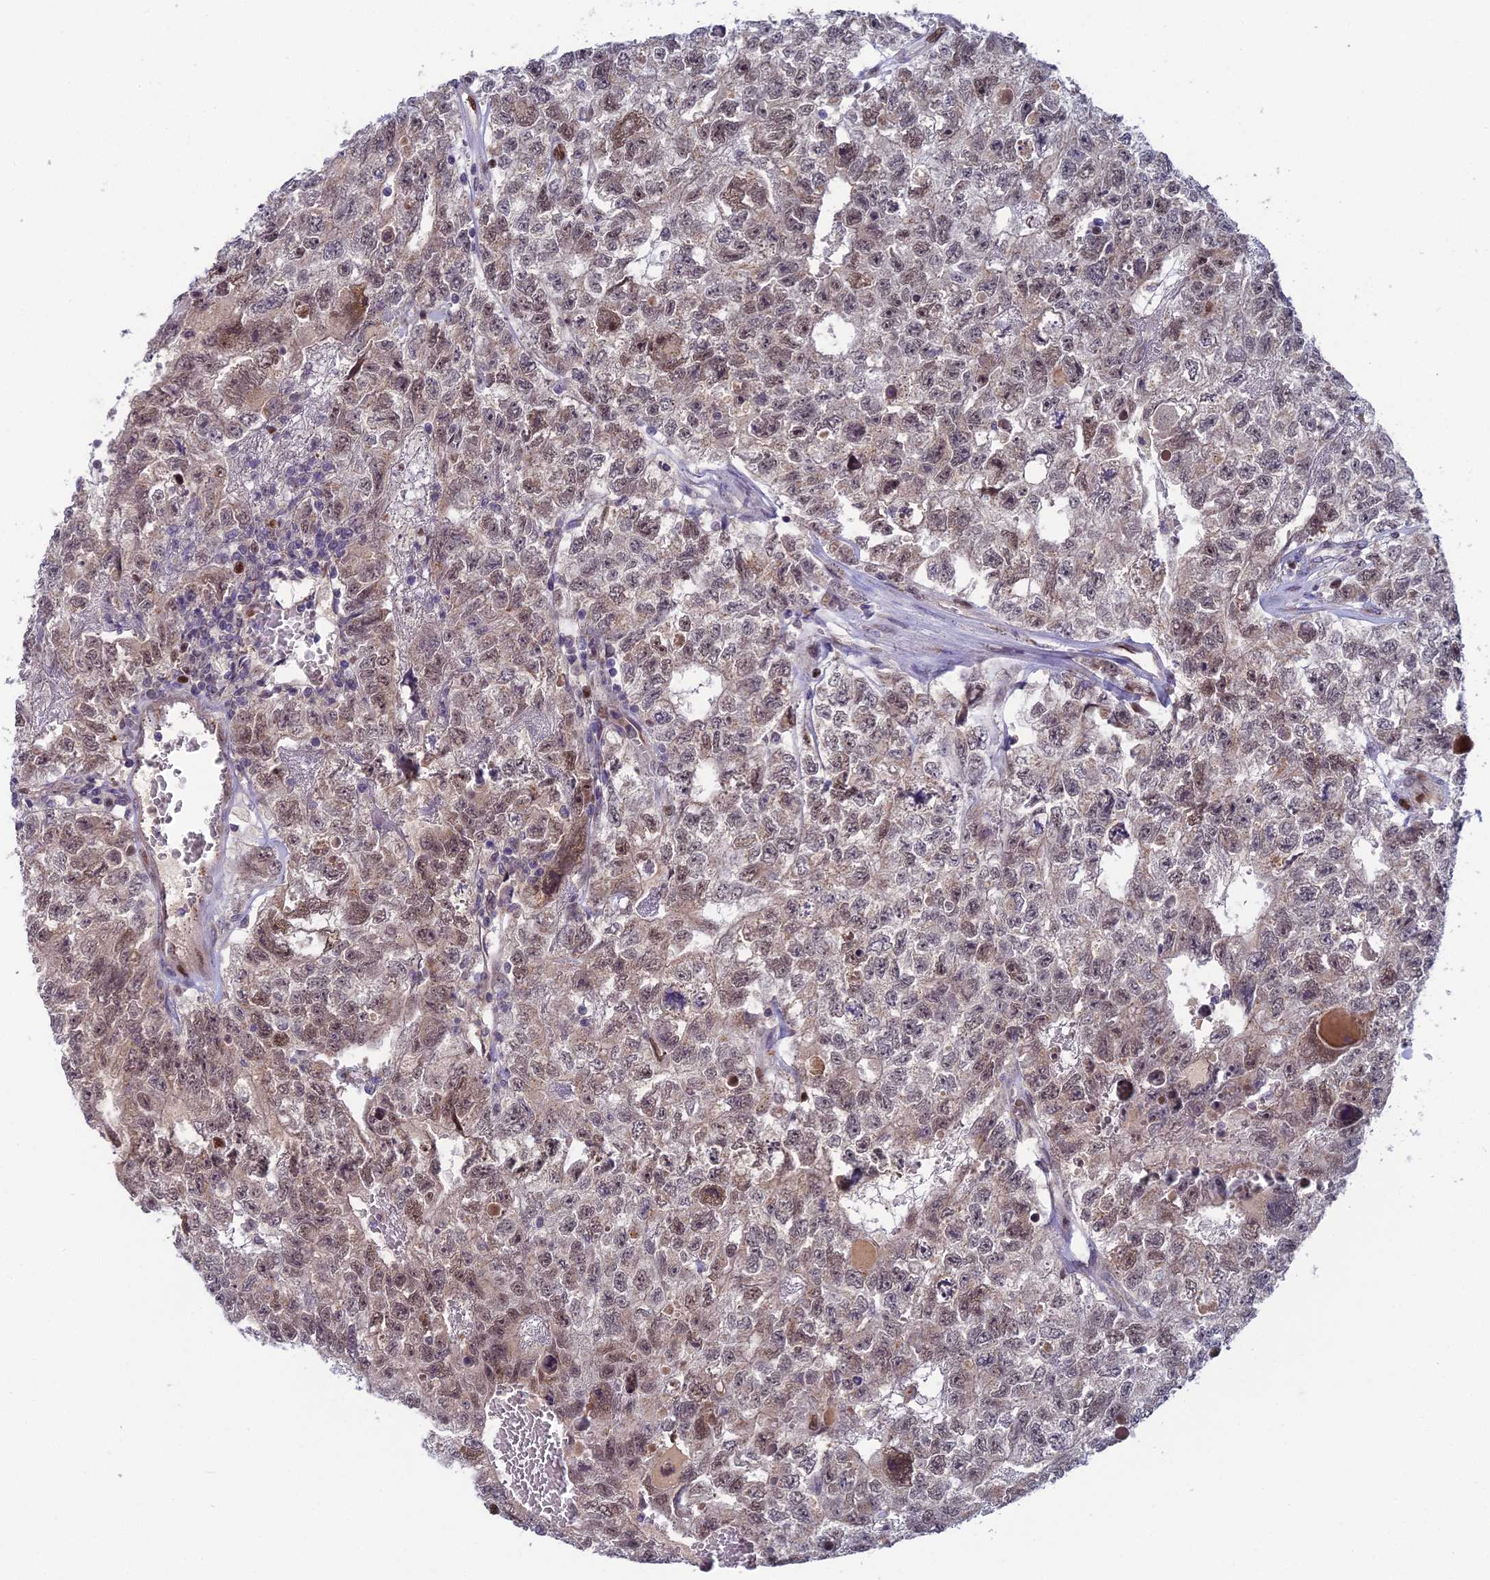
{"staining": {"intensity": "moderate", "quantity": "25%-75%", "location": "nuclear"}, "tissue": "testis cancer", "cell_type": "Tumor cells", "image_type": "cancer", "snomed": [{"axis": "morphology", "description": "Carcinoma, Embryonal, NOS"}, {"axis": "topography", "description": "Testis"}], "caption": "DAB (3,3'-diaminobenzidine) immunohistochemical staining of human testis cancer (embryonal carcinoma) shows moderate nuclear protein expression in approximately 25%-75% of tumor cells.", "gene": "LIG1", "patient": {"sex": "male", "age": 26}}